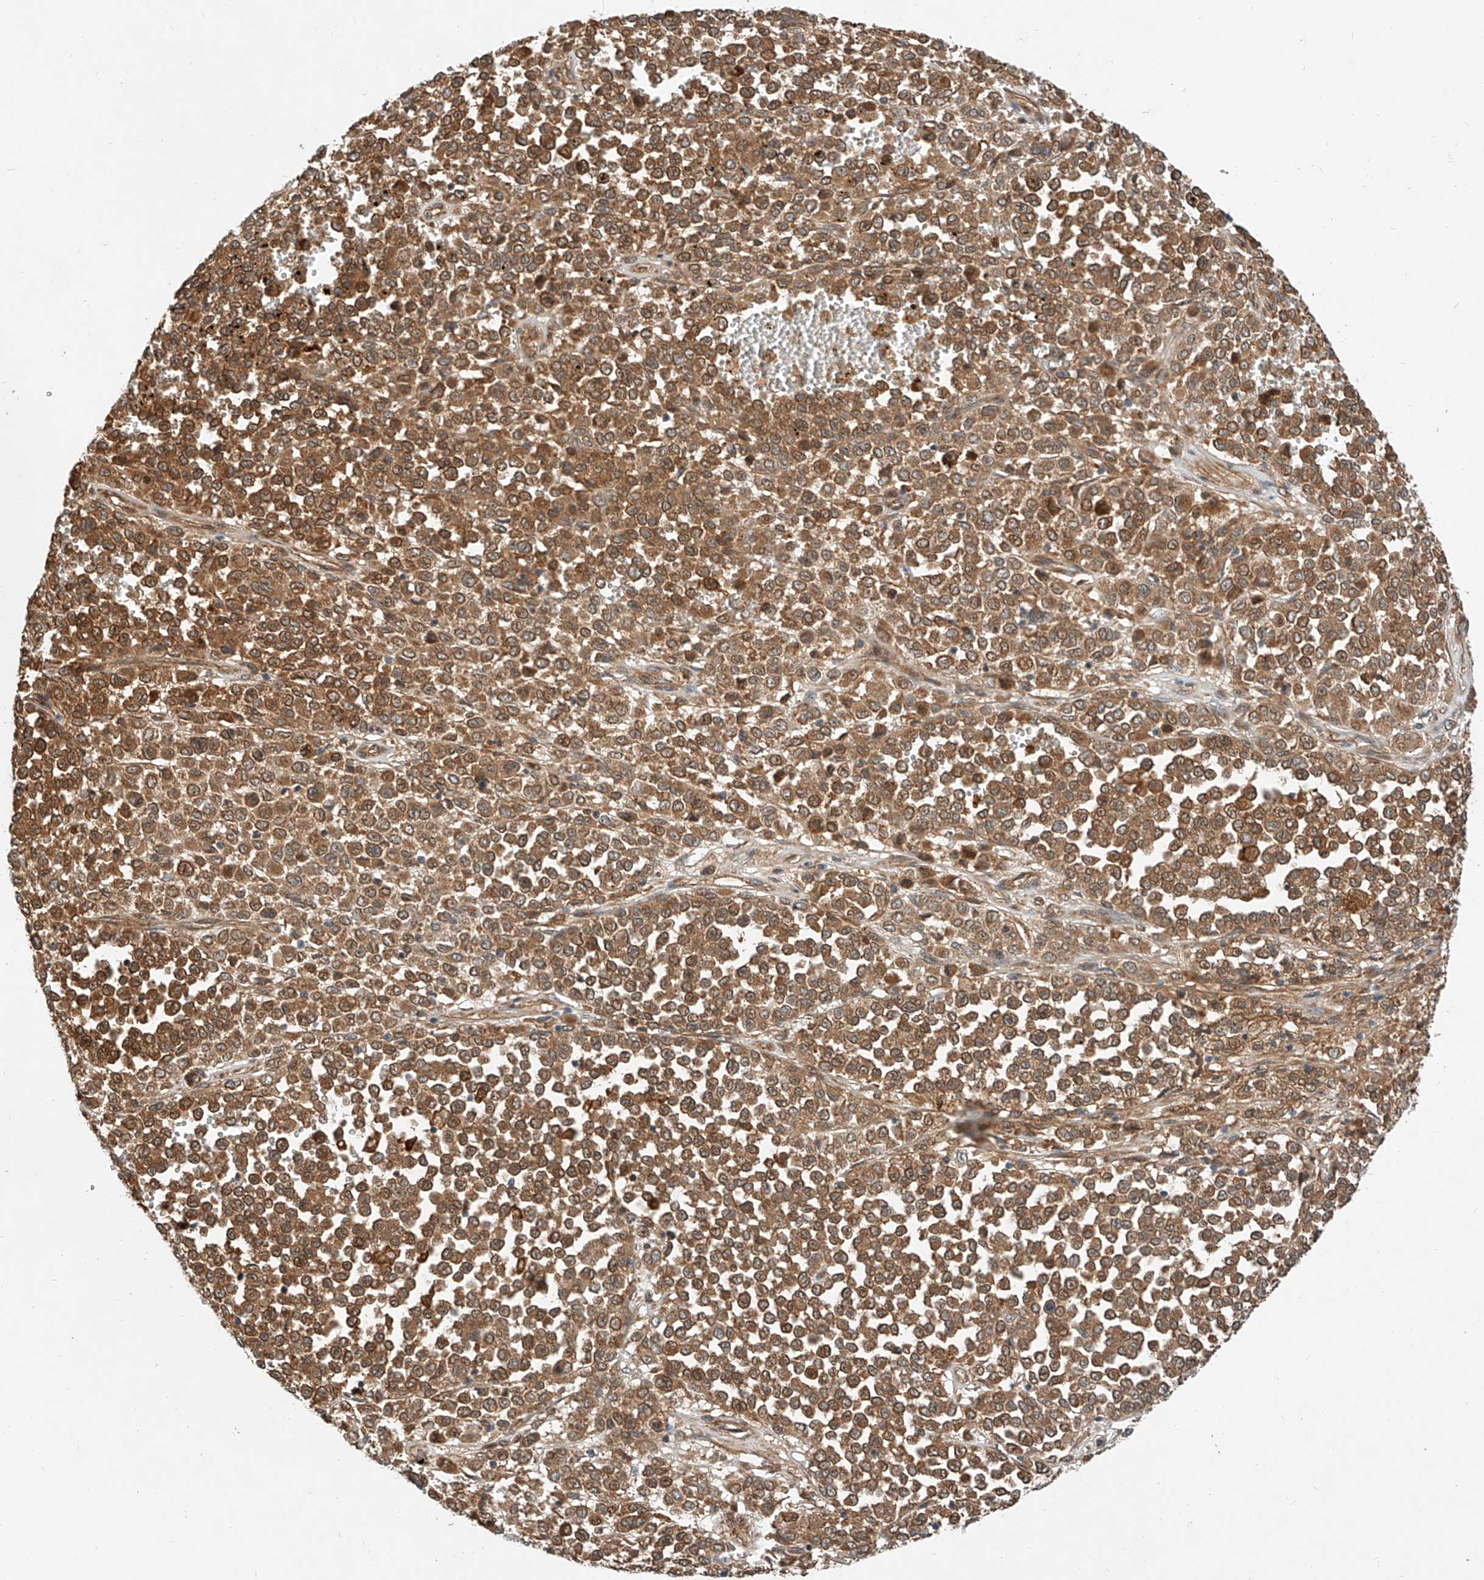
{"staining": {"intensity": "strong", "quantity": ">75%", "location": "cytoplasmic/membranous"}, "tissue": "melanoma", "cell_type": "Tumor cells", "image_type": "cancer", "snomed": [{"axis": "morphology", "description": "Malignant melanoma, Metastatic site"}, {"axis": "topography", "description": "Pancreas"}], "caption": "Protein staining shows strong cytoplasmic/membranous expression in approximately >75% of tumor cells in melanoma.", "gene": "CPAMD8", "patient": {"sex": "female", "age": 30}}